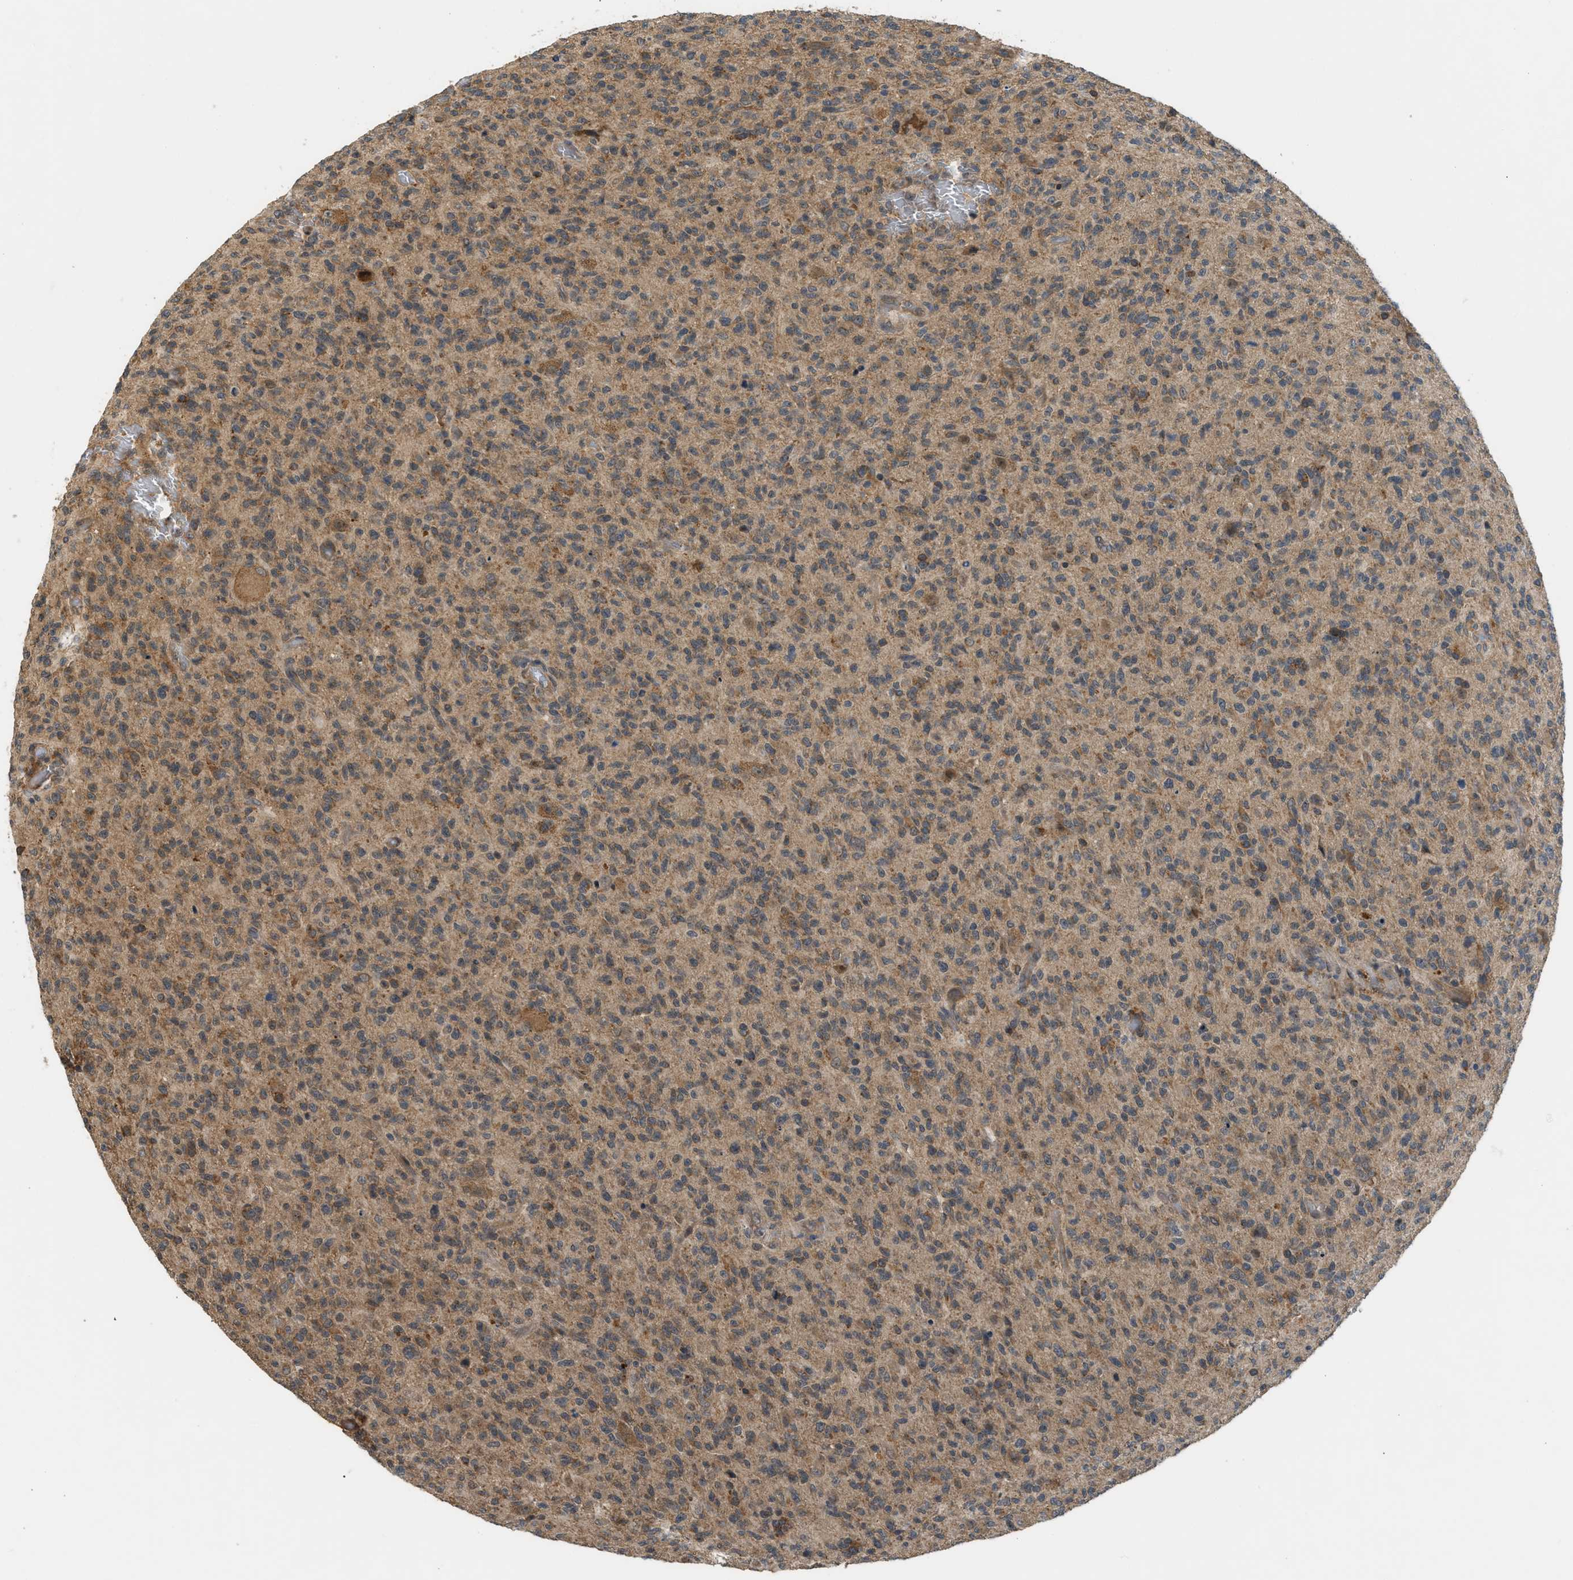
{"staining": {"intensity": "moderate", "quantity": ">75%", "location": "cytoplasmic/membranous"}, "tissue": "glioma", "cell_type": "Tumor cells", "image_type": "cancer", "snomed": [{"axis": "morphology", "description": "Glioma, malignant, High grade"}, {"axis": "topography", "description": "Brain"}], "caption": "Human malignant high-grade glioma stained with a protein marker displays moderate staining in tumor cells.", "gene": "ADCY8", "patient": {"sex": "male", "age": 71}}